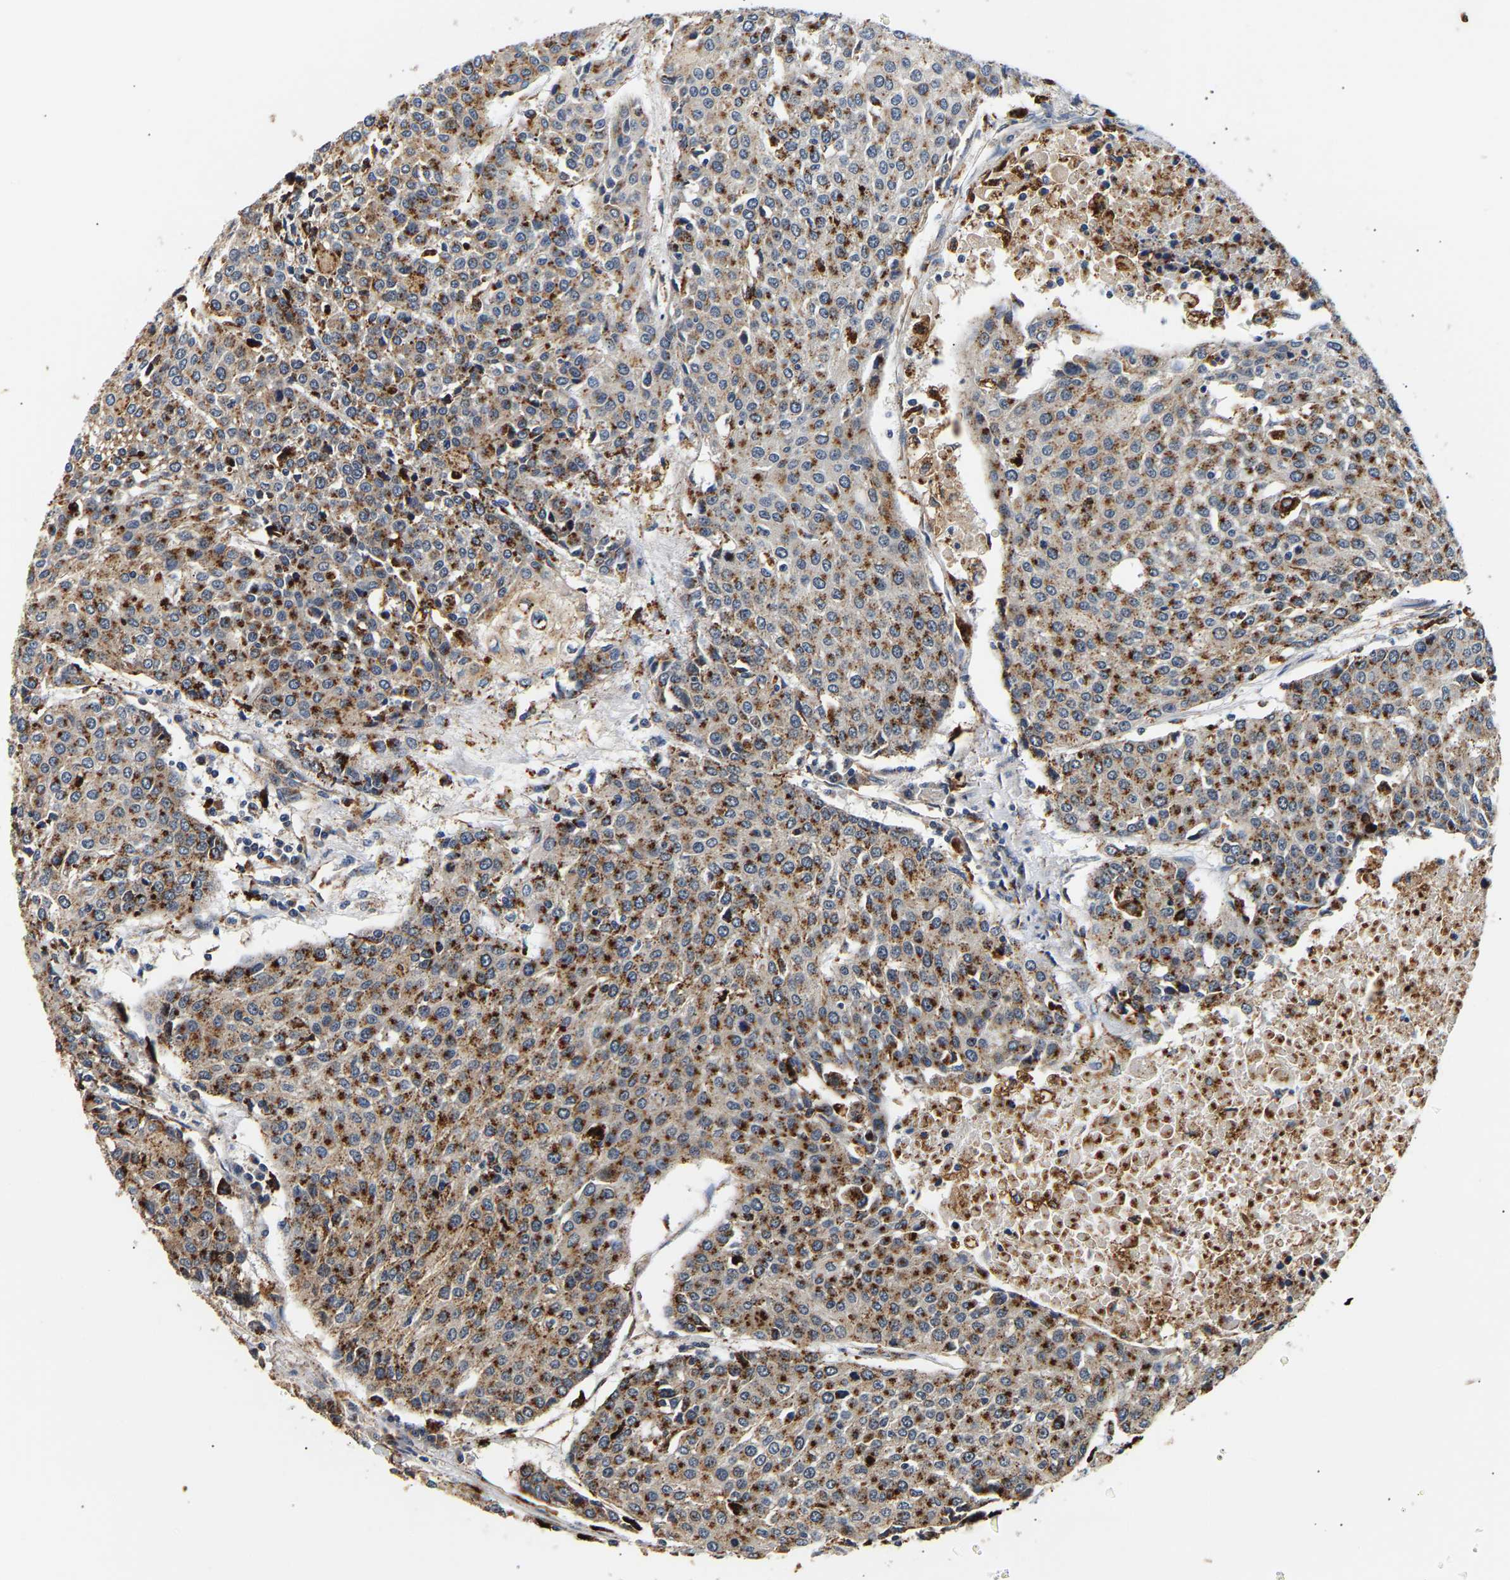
{"staining": {"intensity": "strong", "quantity": "25%-75%", "location": "cytoplasmic/membranous"}, "tissue": "urothelial cancer", "cell_type": "Tumor cells", "image_type": "cancer", "snomed": [{"axis": "morphology", "description": "Urothelial carcinoma, High grade"}, {"axis": "topography", "description": "Urinary bladder"}], "caption": "This histopathology image reveals IHC staining of urothelial cancer, with high strong cytoplasmic/membranous expression in about 25%-75% of tumor cells.", "gene": "SMU1", "patient": {"sex": "female", "age": 85}}